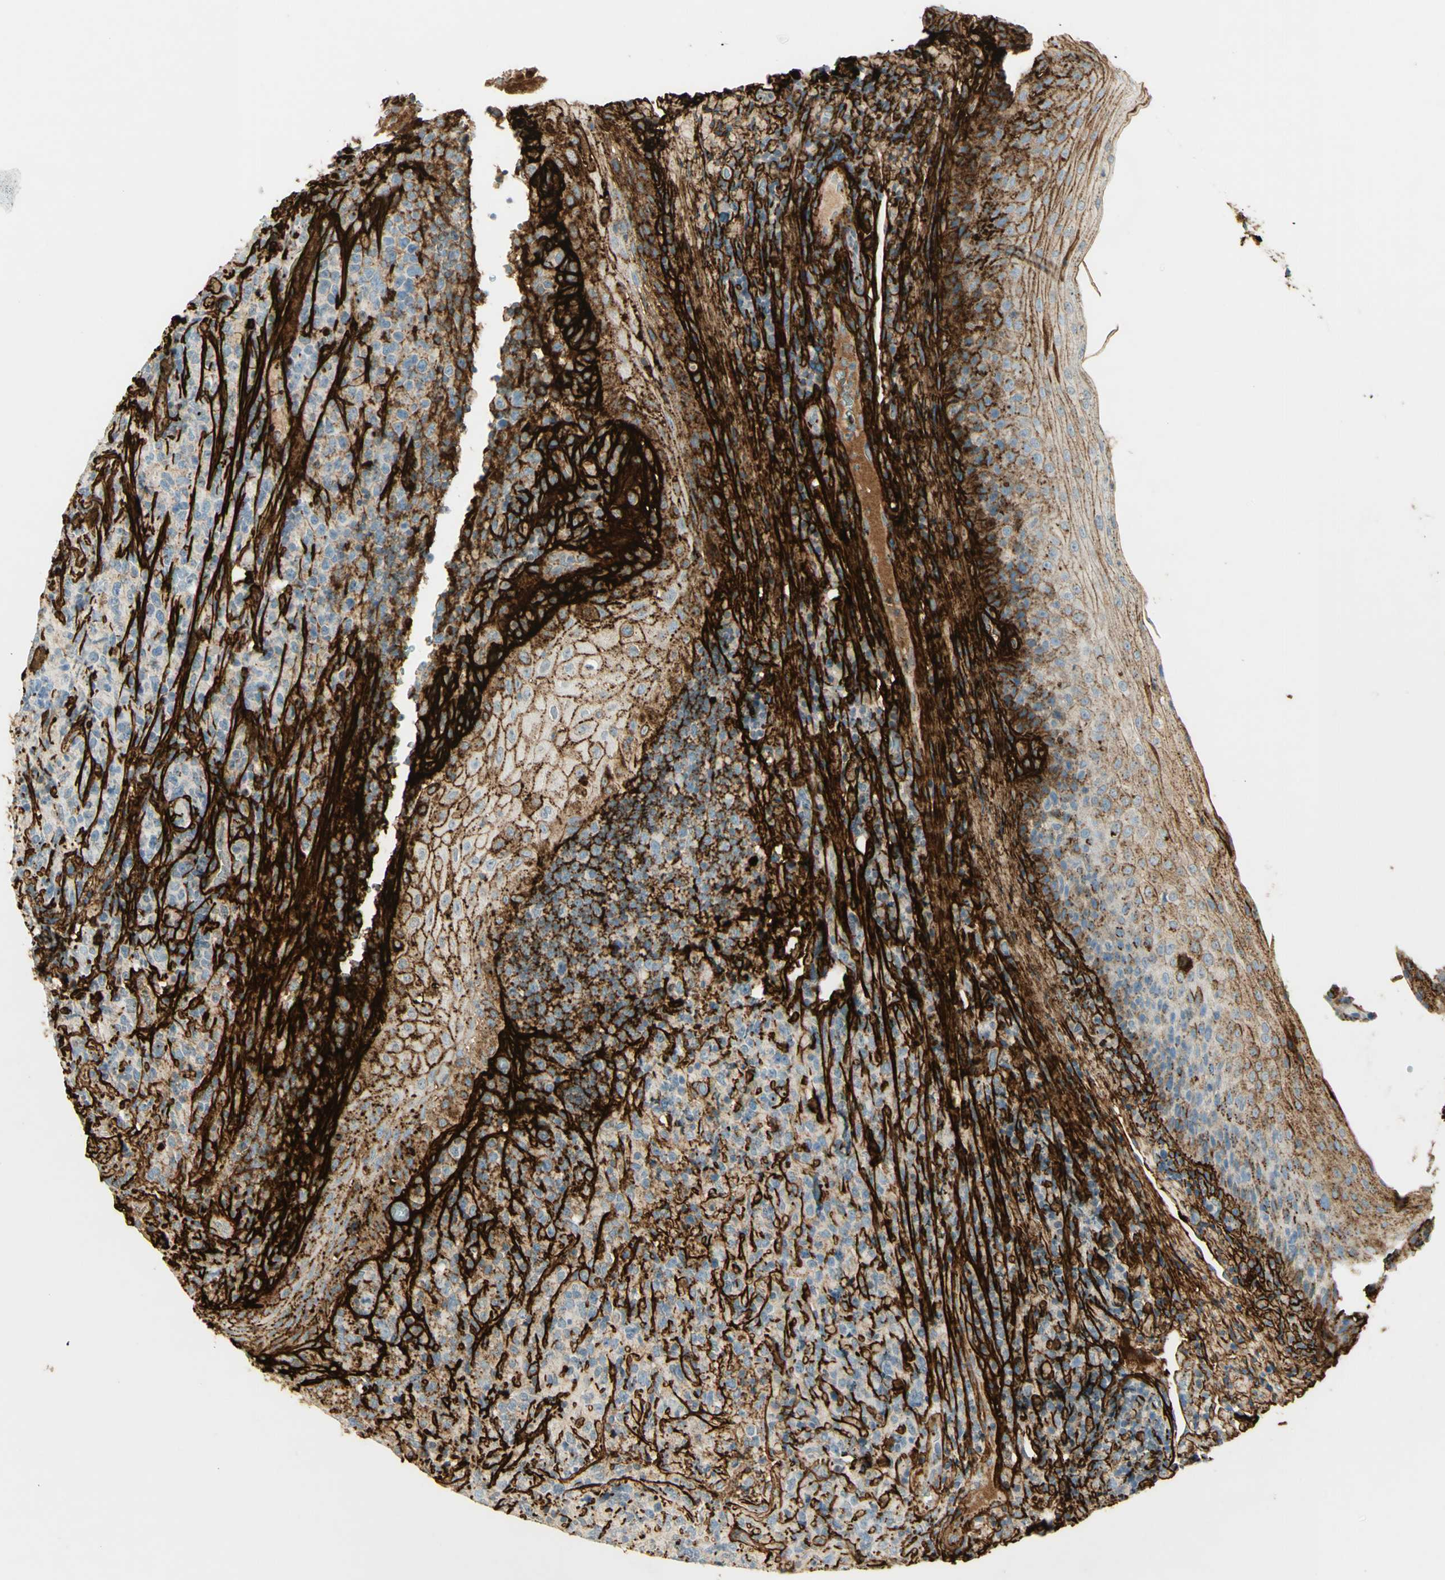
{"staining": {"intensity": "negative", "quantity": "none", "location": "none"}, "tissue": "lymphoma", "cell_type": "Tumor cells", "image_type": "cancer", "snomed": [{"axis": "morphology", "description": "Malignant lymphoma, non-Hodgkin's type, High grade"}, {"axis": "topography", "description": "Tonsil"}], "caption": "The image displays no staining of tumor cells in lymphoma. Nuclei are stained in blue.", "gene": "TNN", "patient": {"sex": "female", "age": 36}}